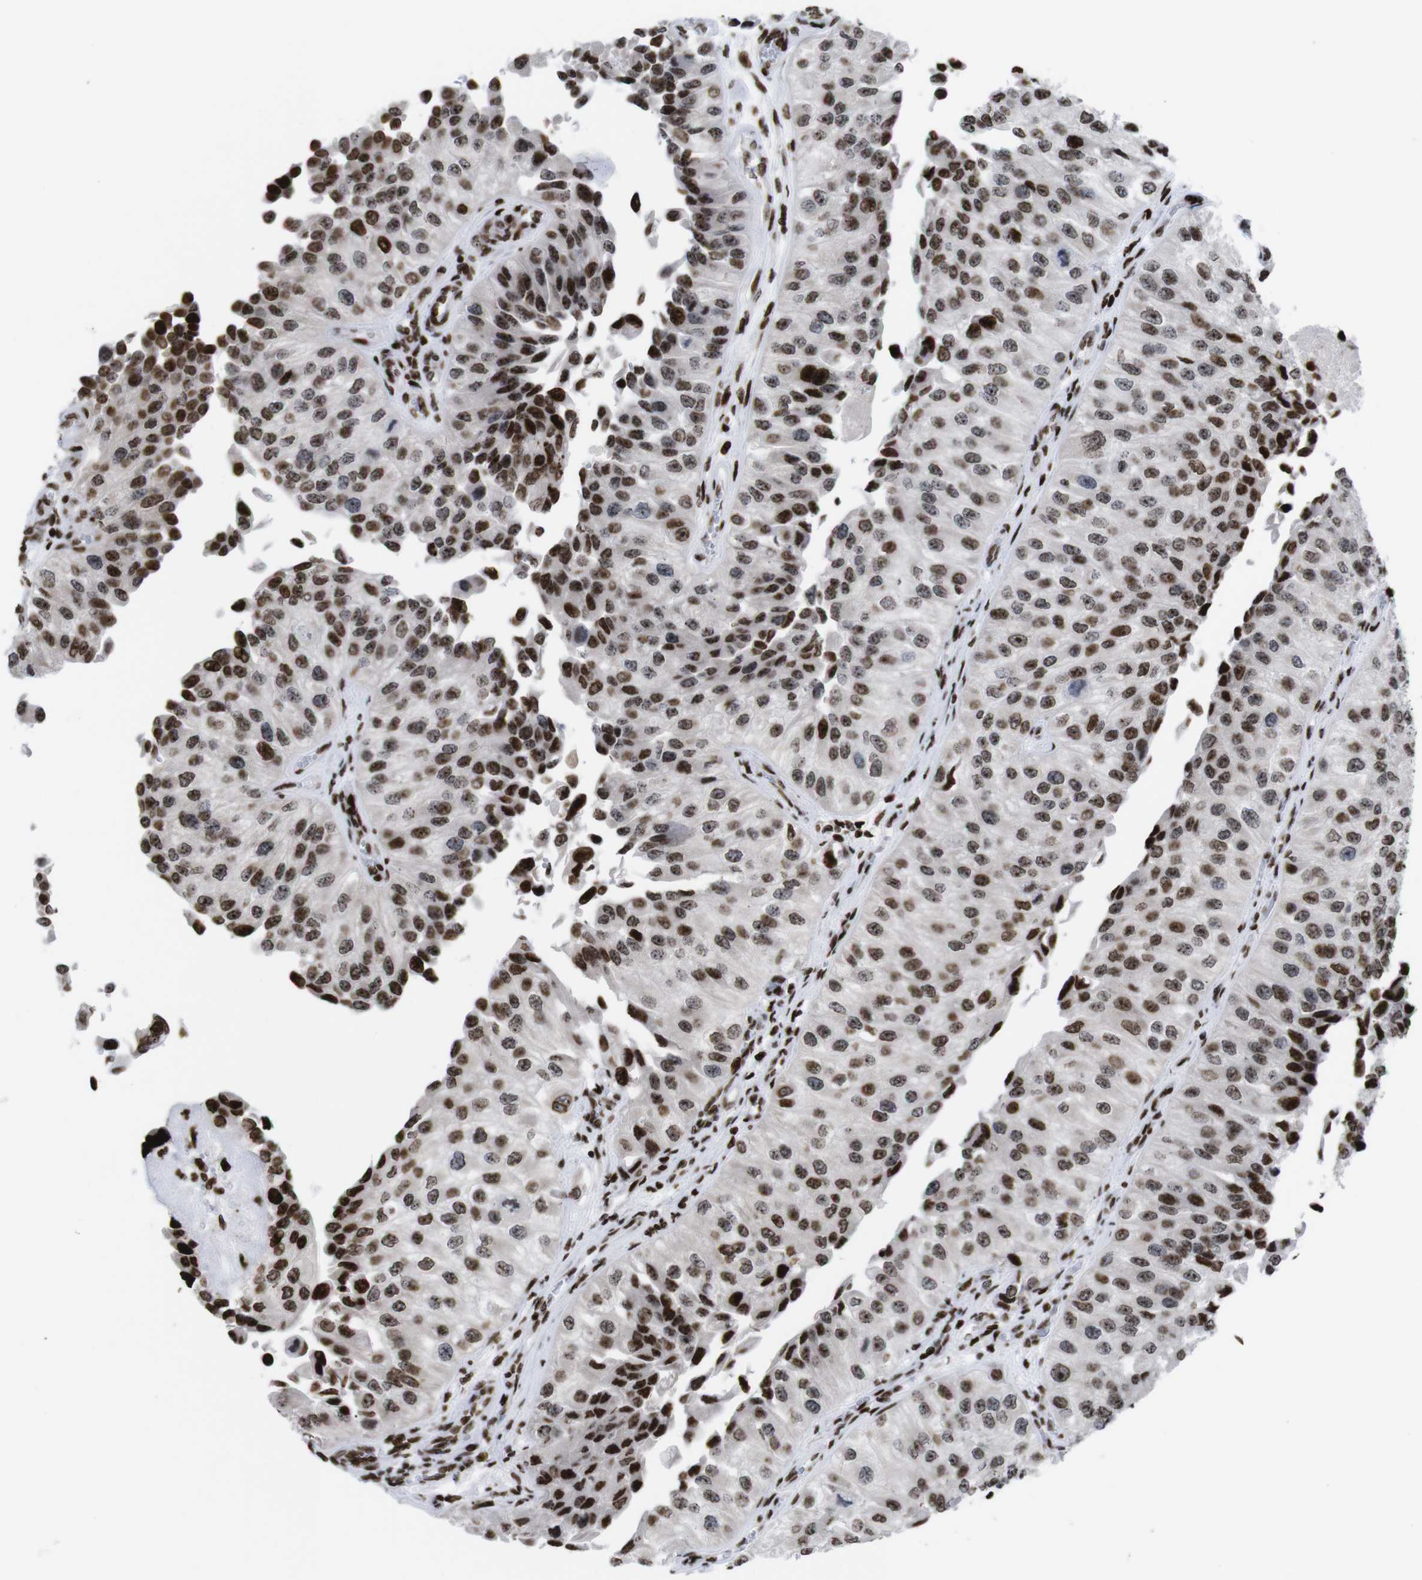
{"staining": {"intensity": "strong", "quantity": ">75%", "location": "nuclear"}, "tissue": "urothelial cancer", "cell_type": "Tumor cells", "image_type": "cancer", "snomed": [{"axis": "morphology", "description": "Urothelial carcinoma, High grade"}, {"axis": "topography", "description": "Kidney"}, {"axis": "topography", "description": "Urinary bladder"}], "caption": "Protein analysis of urothelial cancer tissue exhibits strong nuclear expression in about >75% of tumor cells. (DAB (3,3'-diaminobenzidine) IHC, brown staining for protein, blue staining for nuclei).", "gene": "H1-4", "patient": {"sex": "male", "age": 77}}